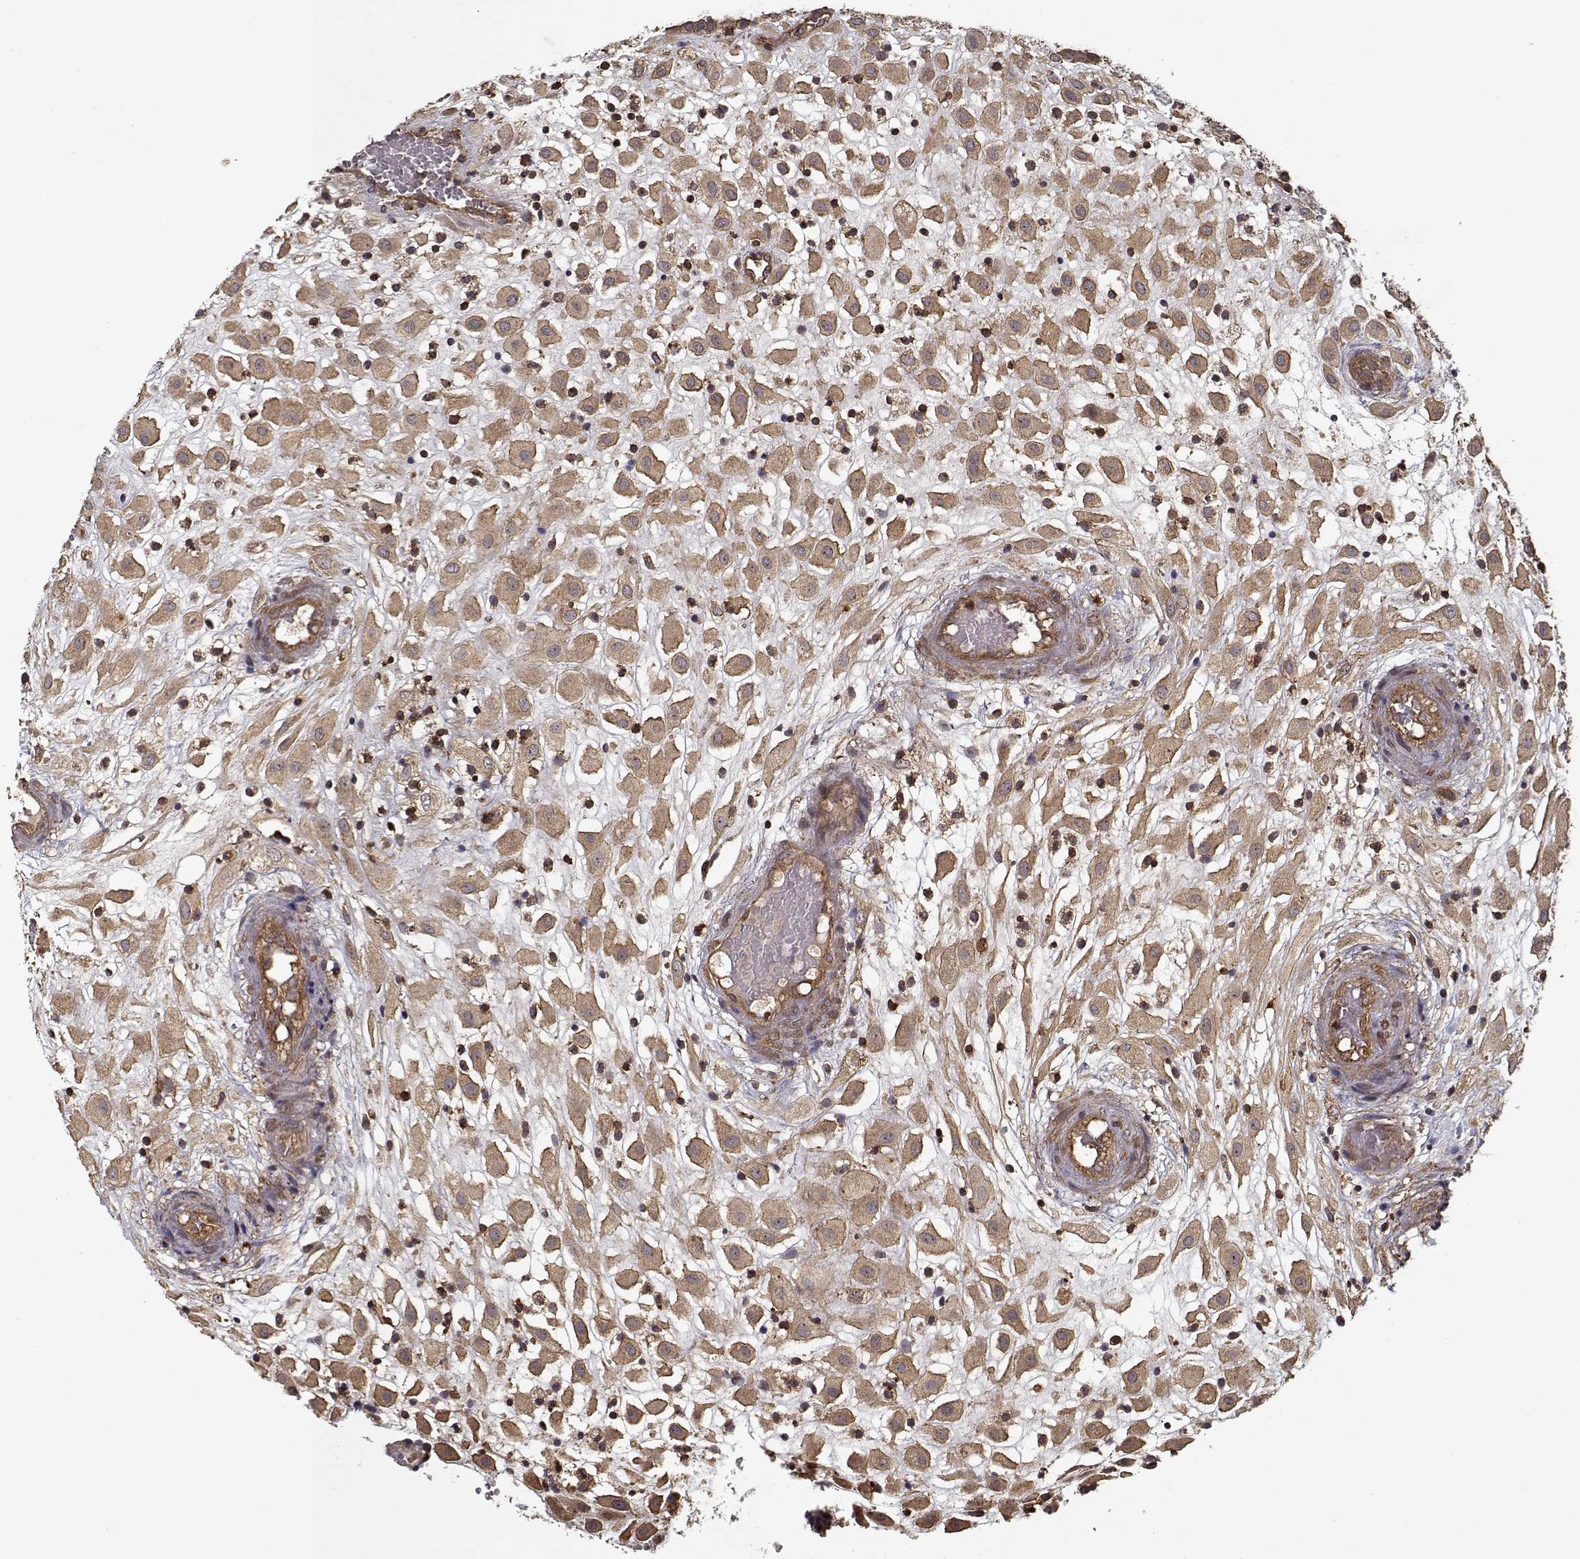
{"staining": {"intensity": "moderate", "quantity": "<25%", "location": "cytoplasmic/membranous"}, "tissue": "placenta", "cell_type": "Decidual cells", "image_type": "normal", "snomed": [{"axis": "morphology", "description": "Normal tissue, NOS"}, {"axis": "topography", "description": "Placenta"}], "caption": "Placenta stained with DAB IHC demonstrates low levels of moderate cytoplasmic/membranous positivity in approximately <25% of decidual cells. The protein is shown in brown color, while the nuclei are stained blue.", "gene": "PPP1R12A", "patient": {"sex": "female", "age": 24}}